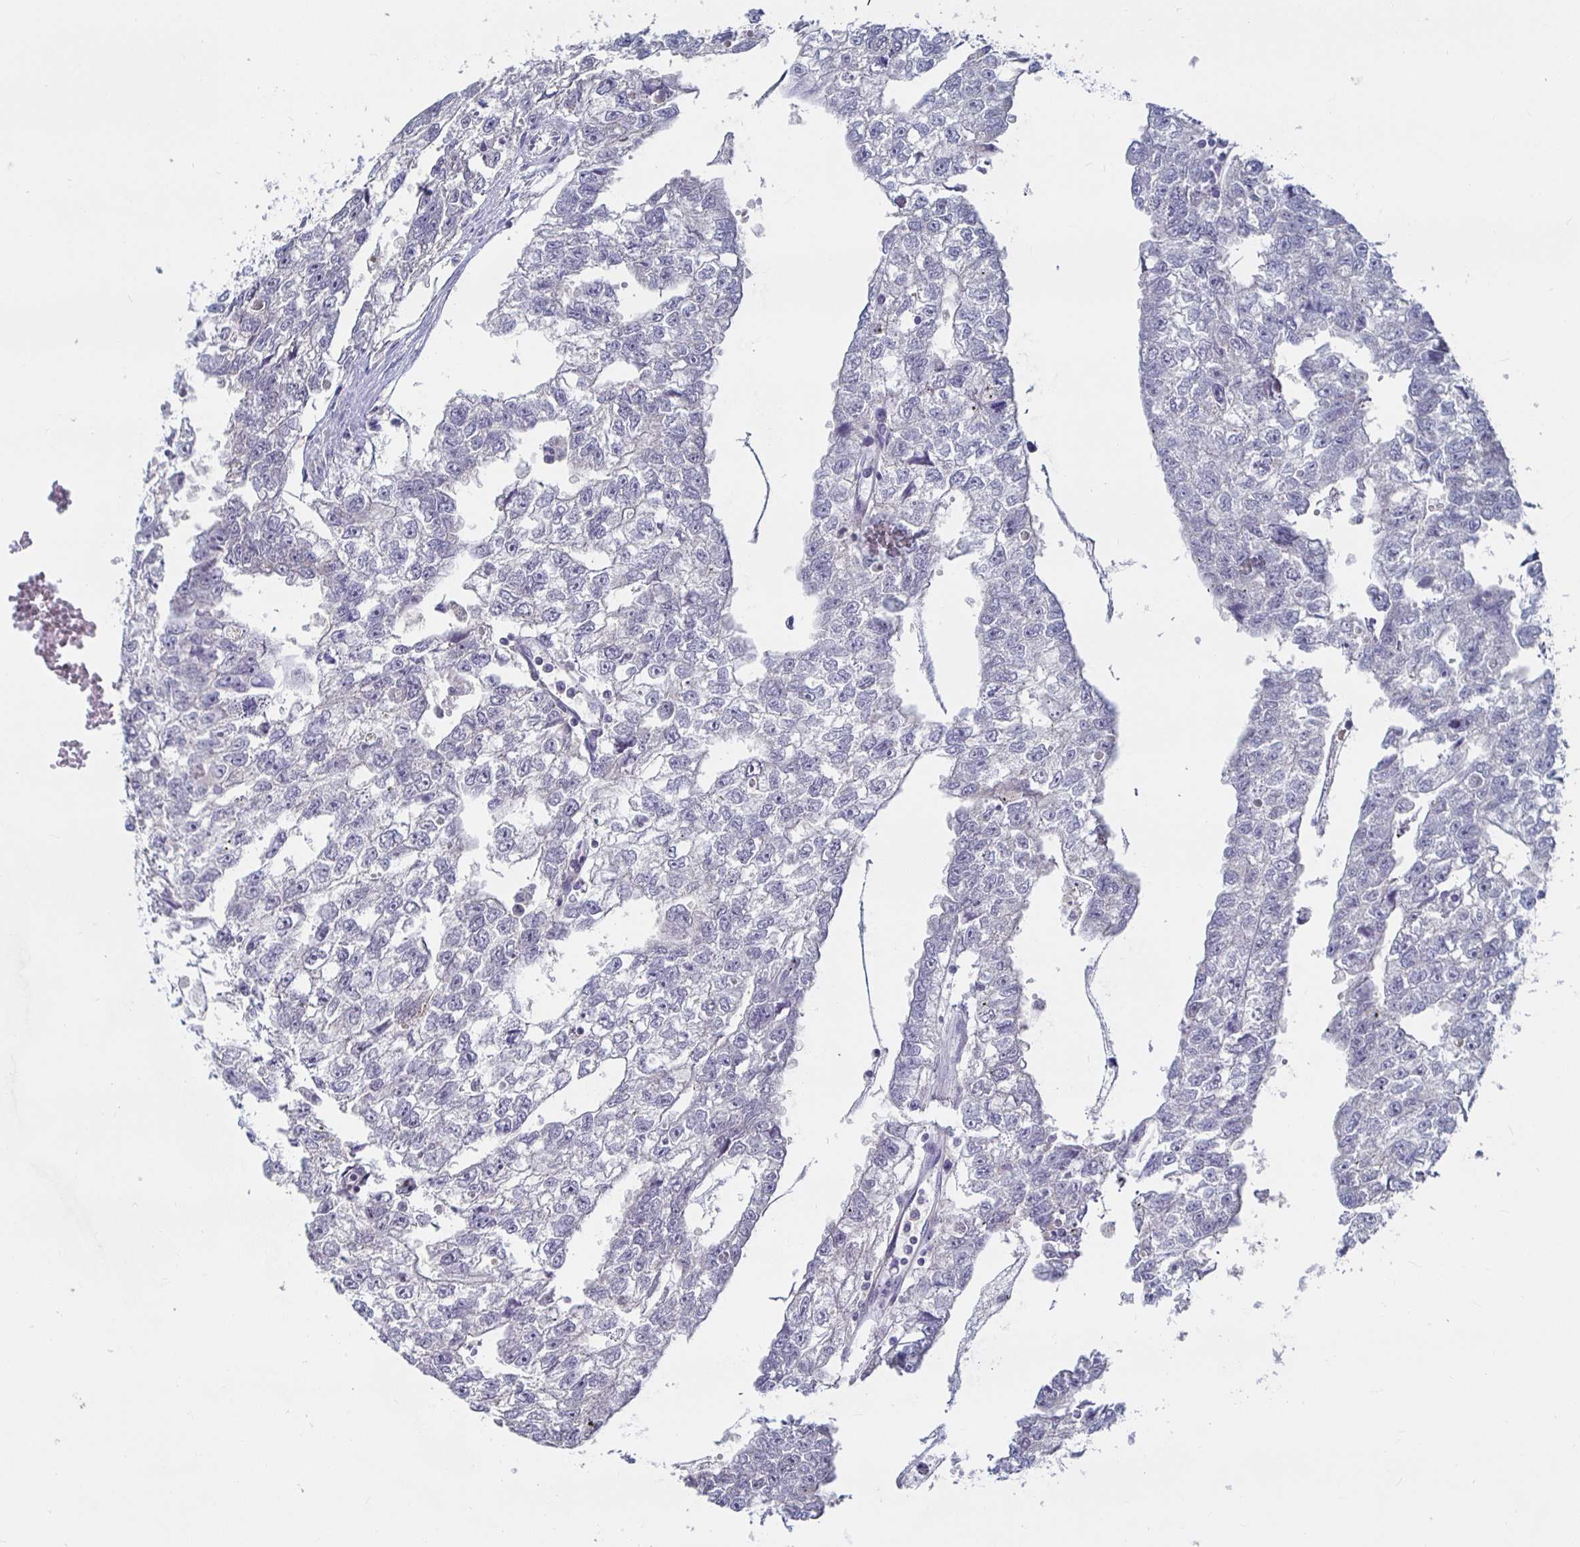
{"staining": {"intensity": "negative", "quantity": "none", "location": "none"}, "tissue": "testis cancer", "cell_type": "Tumor cells", "image_type": "cancer", "snomed": [{"axis": "morphology", "description": "Carcinoma, Embryonal, NOS"}, {"axis": "morphology", "description": "Teratoma, malignant, NOS"}, {"axis": "topography", "description": "Testis"}], "caption": "Tumor cells show no significant protein positivity in teratoma (malignant) (testis).", "gene": "RNF144B", "patient": {"sex": "male", "age": 44}}